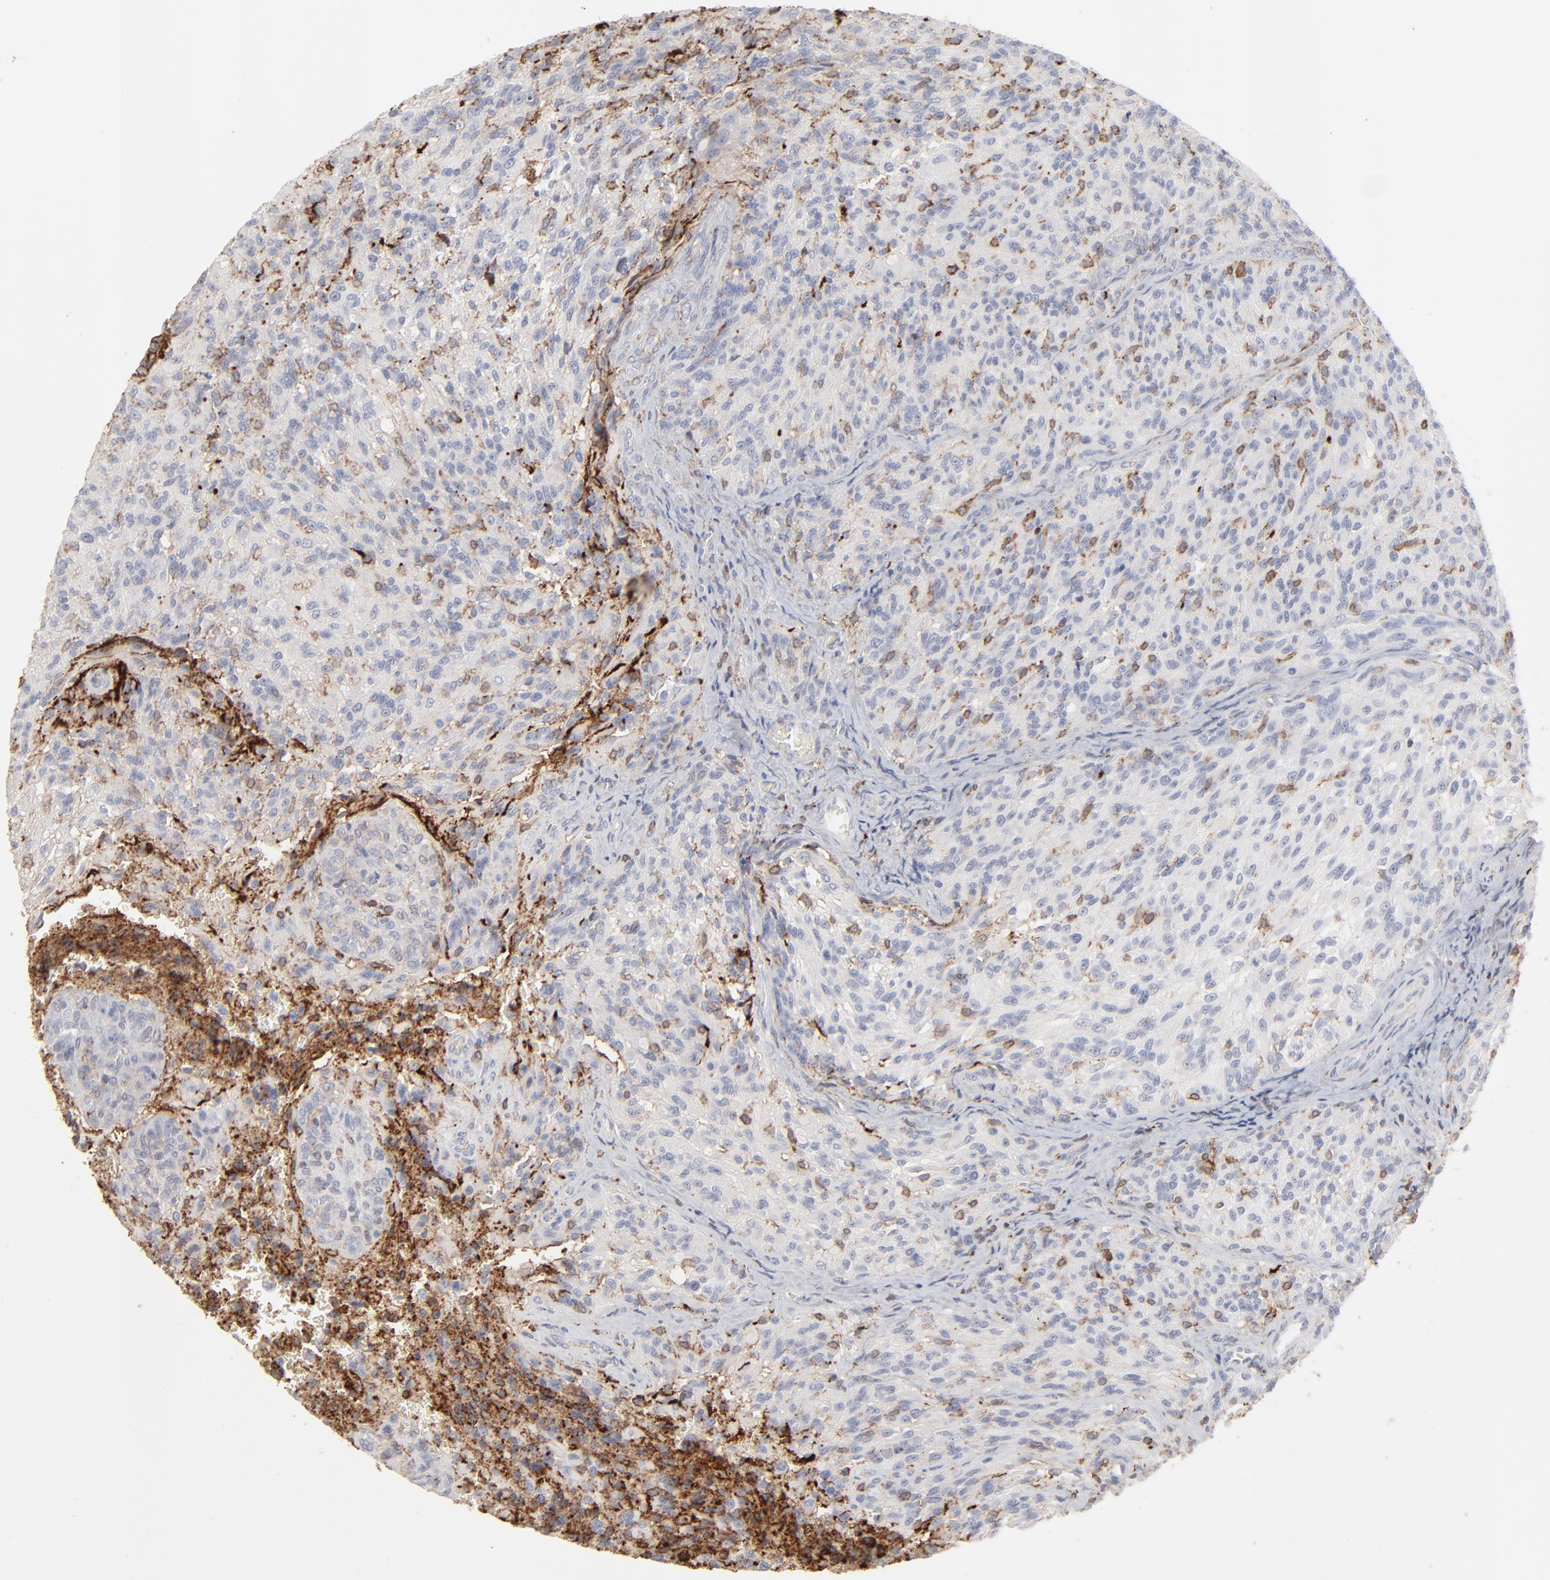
{"staining": {"intensity": "moderate", "quantity": "25%-75%", "location": "cytoplasmic/membranous"}, "tissue": "glioma", "cell_type": "Tumor cells", "image_type": "cancer", "snomed": [{"axis": "morphology", "description": "Normal tissue, NOS"}, {"axis": "morphology", "description": "Glioma, malignant, High grade"}, {"axis": "topography", "description": "Cerebral cortex"}], "caption": "Glioma stained with a brown dye displays moderate cytoplasmic/membranous positive staining in about 25%-75% of tumor cells.", "gene": "ANXA5", "patient": {"sex": "male", "age": 56}}